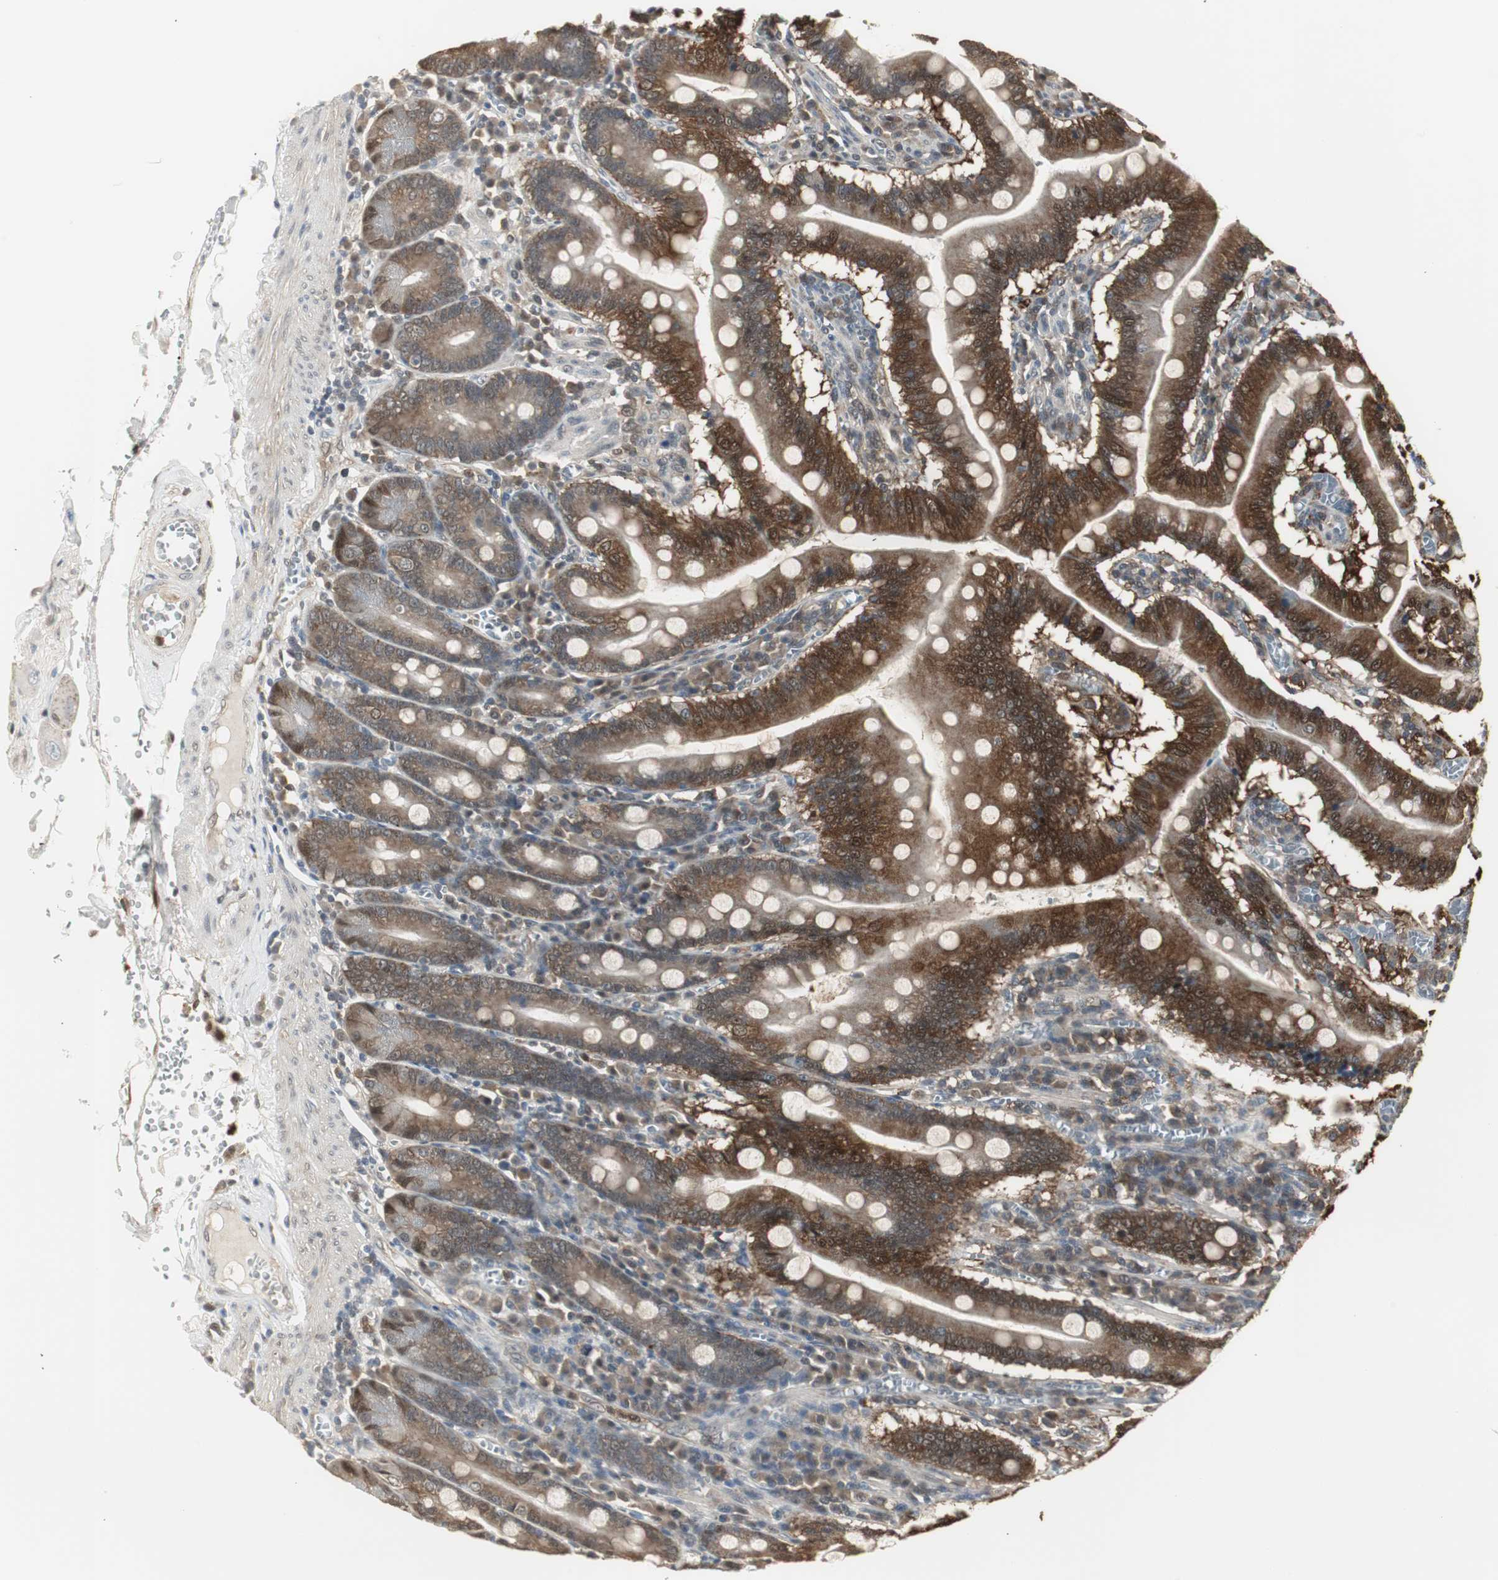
{"staining": {"intensity": "strong", "quantity": ">75%", "location": "cytoplasmic/membranous,nuclear"}, "tissue": "small intestine", "cell_type": "Glandular cells", "image_type": "normal", "snomed": [{"axis": "morphology", "description": "Normal tissue, NOS"}, {"axis": "topography", "description": "Small intestine"}], "caption": "The photomicrograph reveals staining of unremarkable small intestine, revealing strong cytoplasmic/membranous,nuclear protein expression (brown color) within glandular cells. Using DAB (brown) and hematoxylin (blue) stains, captured at high magnification using brightfield microscopy.", "gene": "PLIN3", "patient": {"sex": "male", "age": 71}}